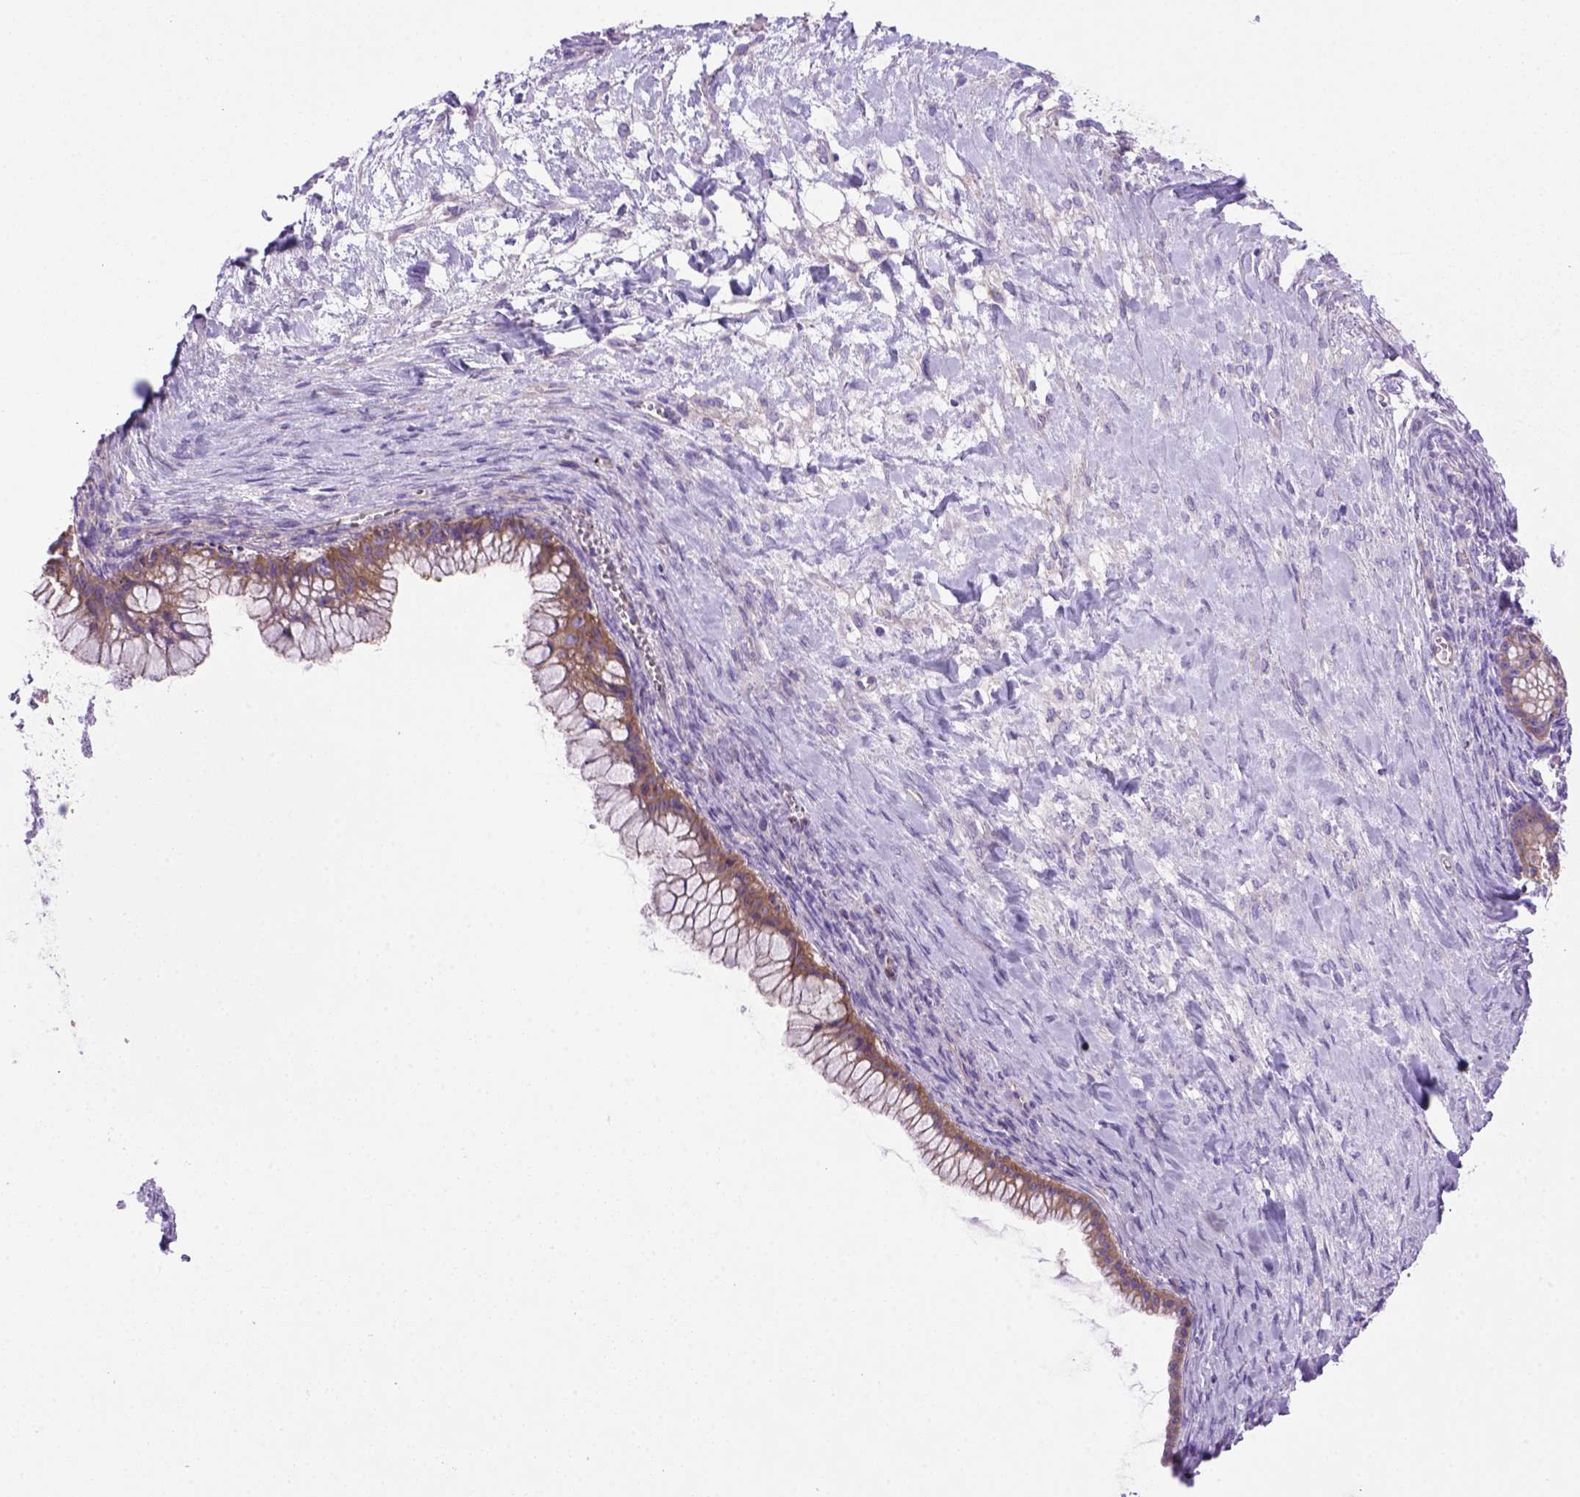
{"staining": {"intensity": "moderate", "quantity": ">75%", "location": "cytoplasmic/membranous"}, "tissue": "ovarian cancer", "cell_type": "Tumor cells", "image_type": "cancer", "snomed": [{"axis": "morphology", "description": "Cystadenocarcinoma, mucinous, NOS"}, {"axis": "topography", "description": "Ovary"}], "caption": "A brown stain shows moderate cytoplasmic/membranous staining of a protein in human ovarian mucinous cystadenocarcinoma tumor cells.", "gene": "PEX12", "patient": {"sex": "female", "age": 41}}